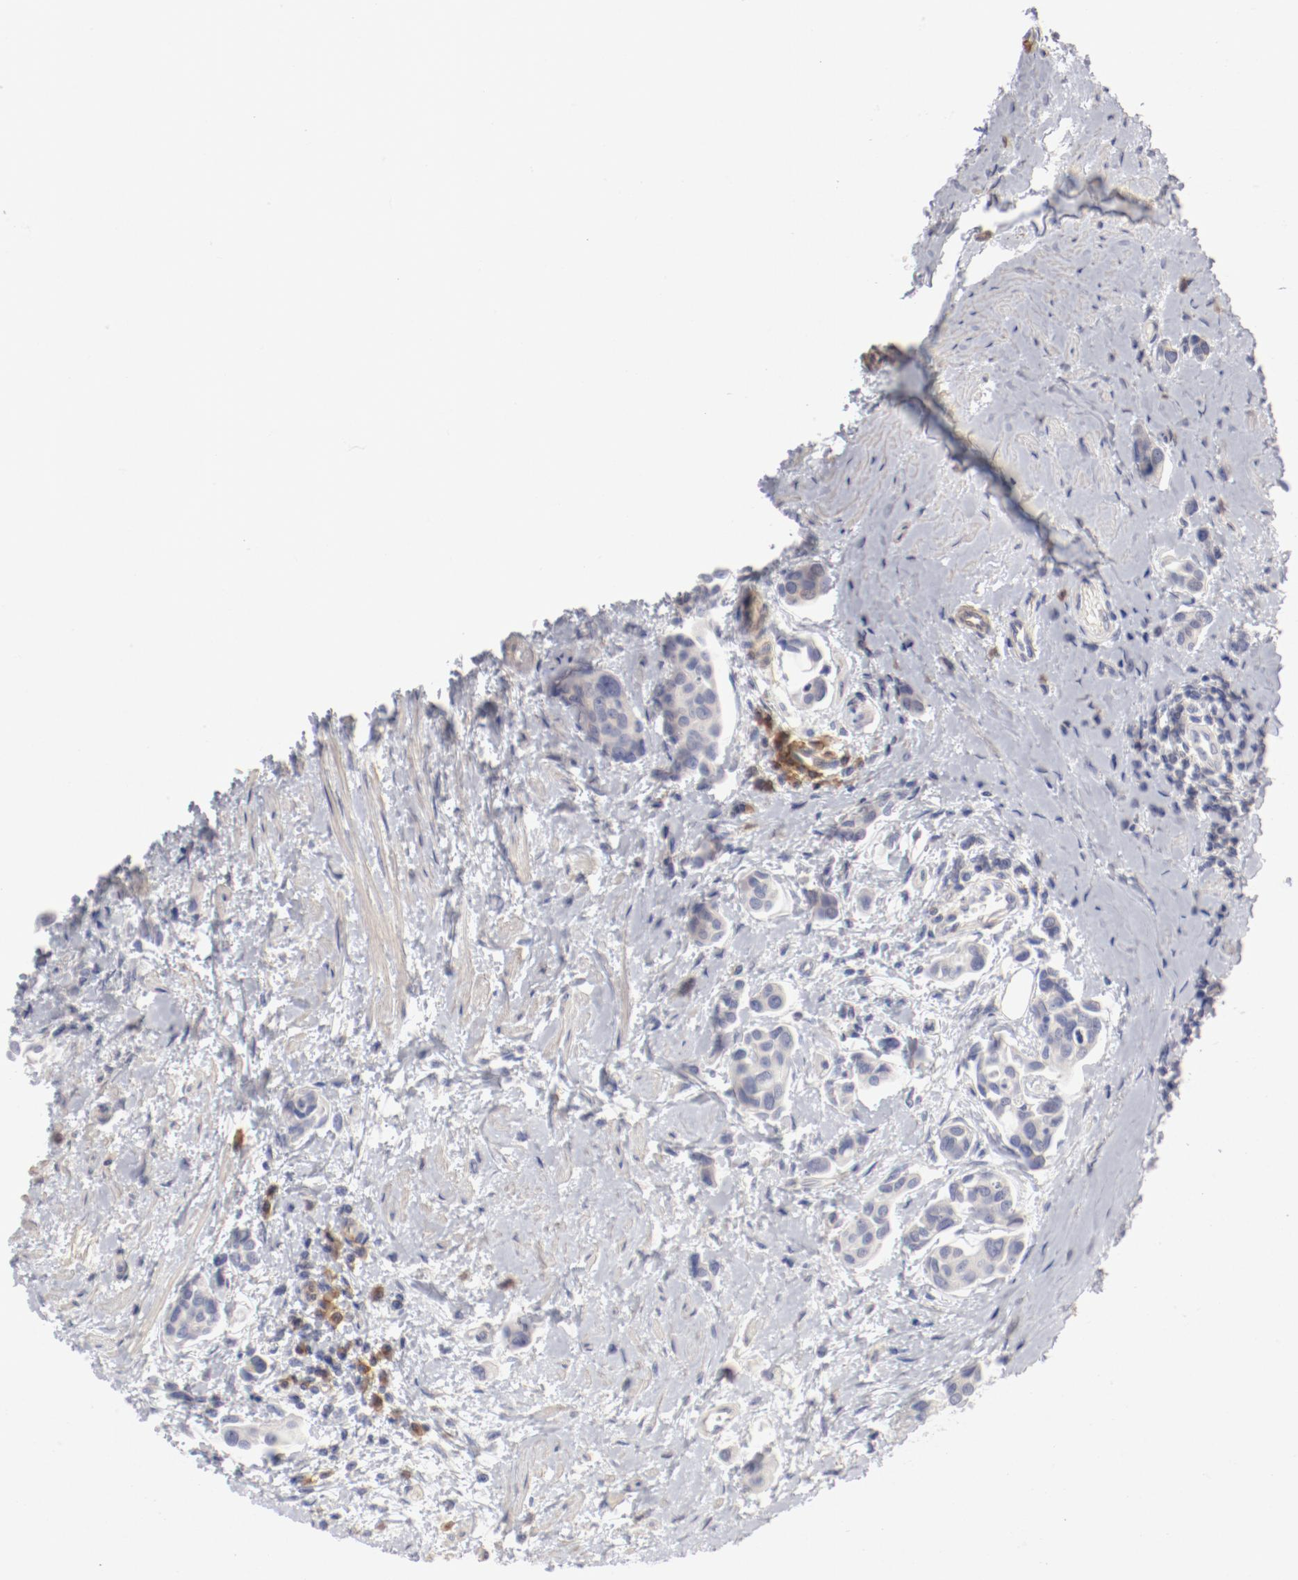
{"staining": {"intensity": "weak", "quantity": "25%-75%", "location": "cytoplasmic/membranous"}, "tissue": "urothelial cancer", "cell_type": "Tumor cells", "image_type": "cancer", "snomed": [{"axis": "morphology", "description": "Urothelial carcinoma, High grade"}, {"axis": "topography", "description": "Urinary bladder"}], "caption": "Weak cytoplasmic/membranous protein staining is appreciated in approximately 25%-75% of tumor cells in urothelial cancer.", "gene": "LAX1", "patient": {"sex": "male", "age": 78}}